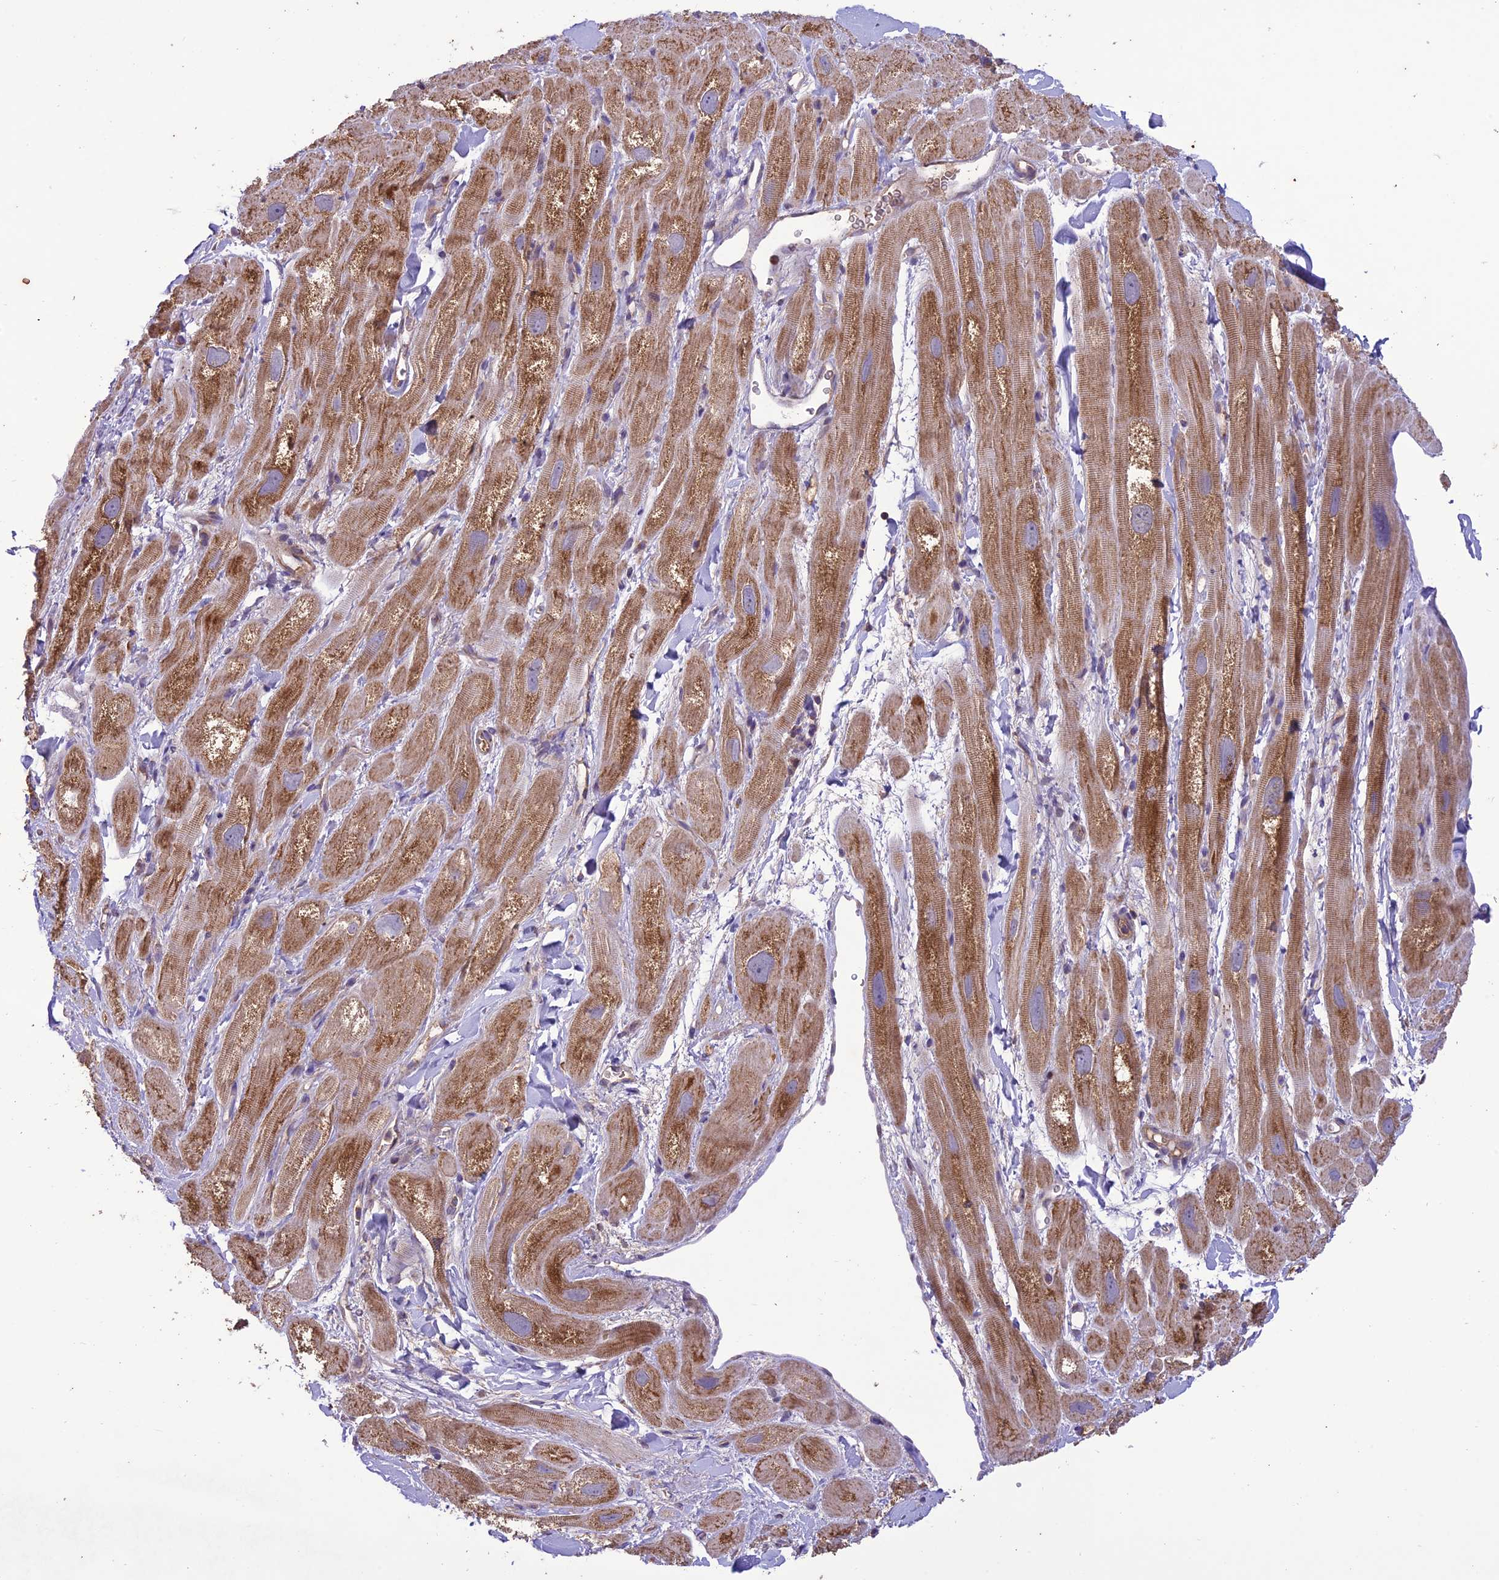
{"staining": {"intensity": "moderate", "quantity": ">75%", "location": "cytoplasmic/membranous"}, "tissue": "heart muscle", "cell_type": "Cardiomyocytes", "image_type": "normal", "snomed": [{"axis": "morphology", "description": "Normal tissue, NOS"}, {"axis": "topography", "description": "Heart"}], "caption": "Immunohistochemistry (DAB) staining of unremarkable heart muscle demonstrates moderate cytoplasmic/membranous protein staining in approximately >75% of cardiomyocytes. The staining is performed using DAB brown chromogen to label protein expression. The nuclei are counter-stained blue using hematoxylin.", "gene": "NDUFAF1", "patient": {"sex": "male", "age": 49}}